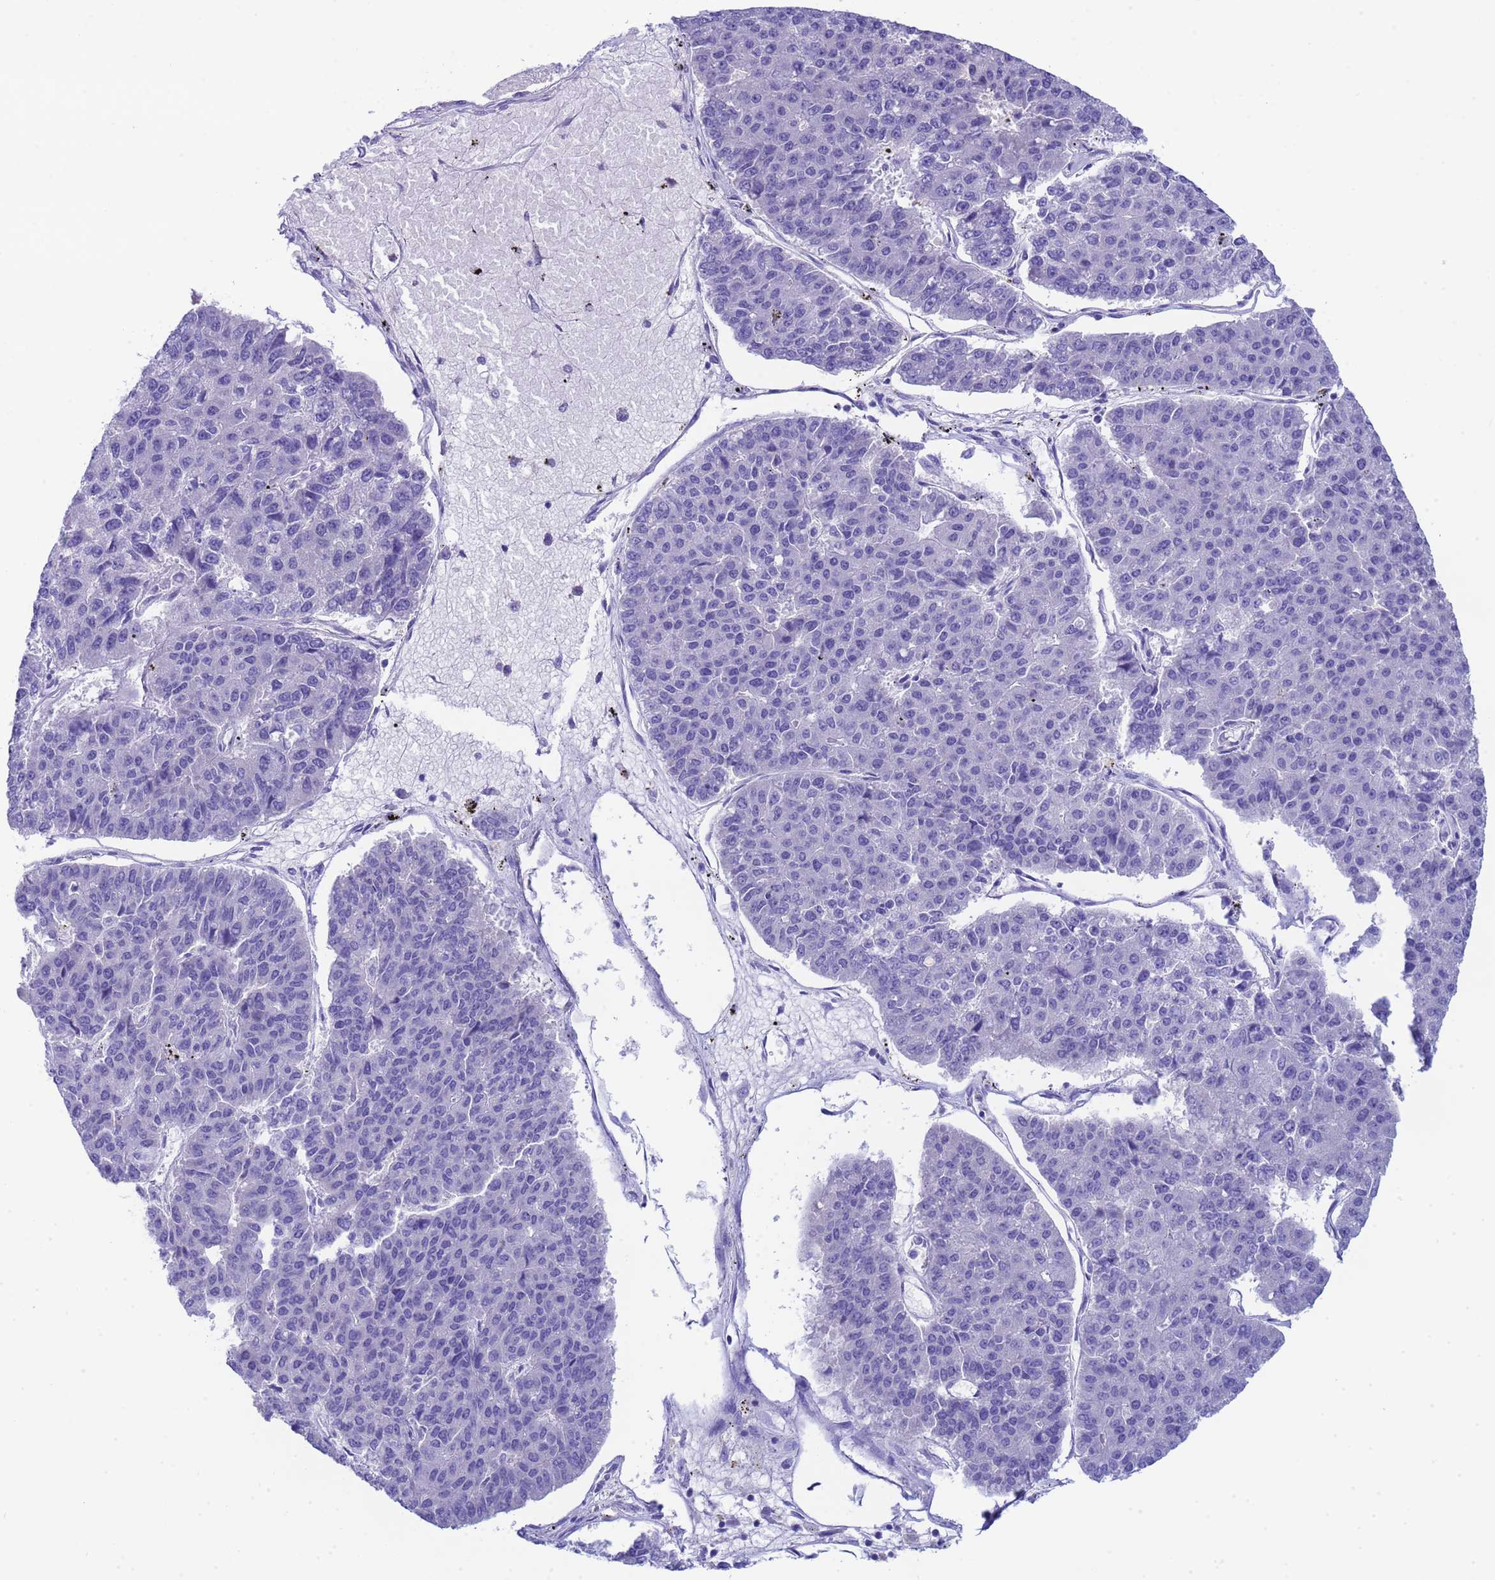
{"staining": {"intensity": "negative", "quantity": "none", "location": "none"}, "tissue": "pancreatic cancer", "cell_type": "Tumor cells", "image_type": "cancer", "snomed": [{"axis": "morphology", "description": "Adenocarcinoma, NOS"}, {"axis": "topography", "description": "Pancreas"}], "caption": "The micrograph demonstrates no significant positivity in tumor cells of pancreatic cancer (adenocarcinoma).", "gene": "USP38", "patient": {"sex": "male", "age": 50}}